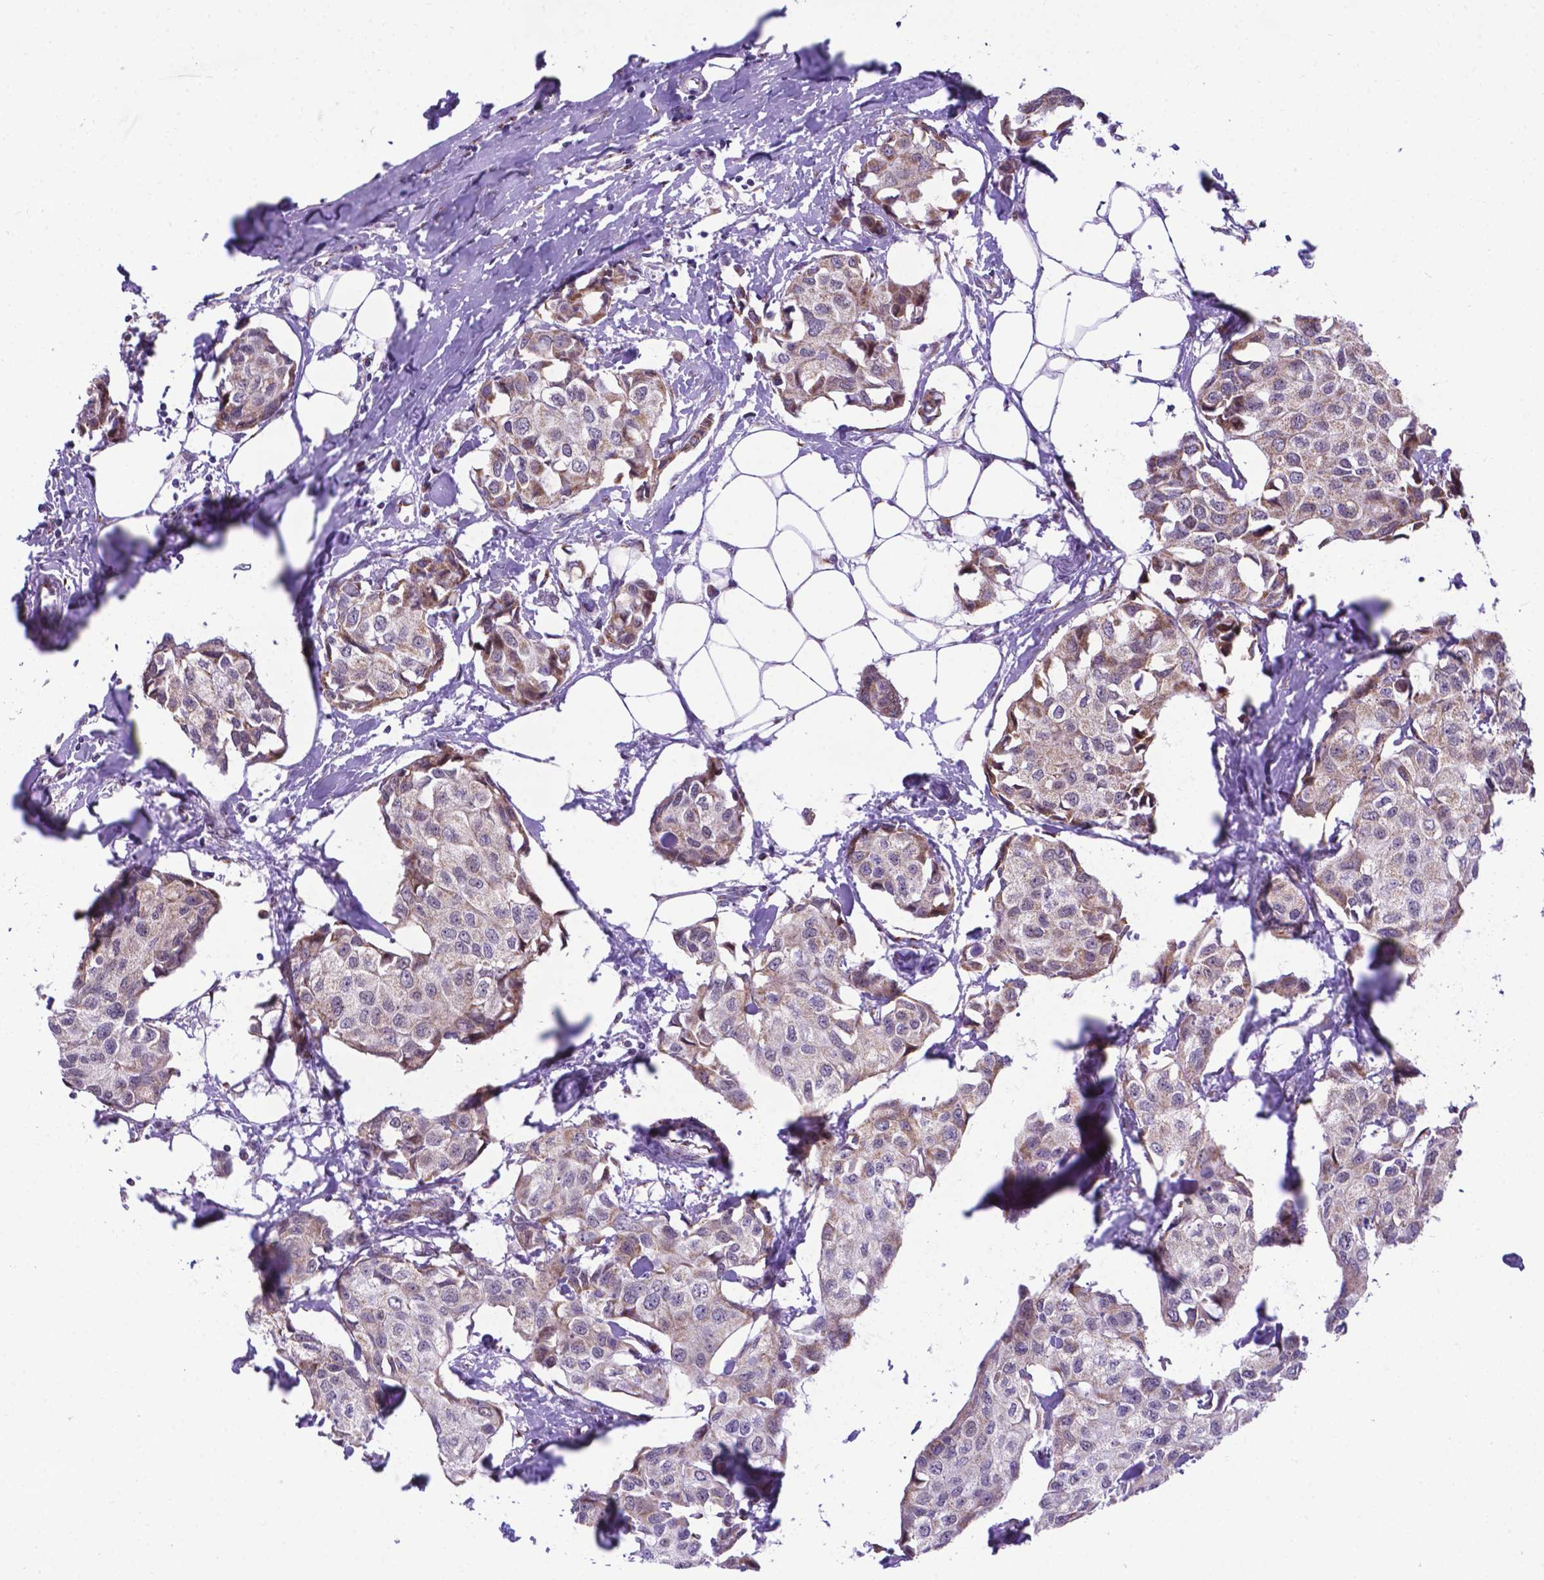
{"staining": {"intensity": "weak", "quantity": "25%-75%", "location": "cytoplasmic/membranous"}, "tissue": "breast cancer", "cell_type": "Tumor cells", "image_type": "cancer", "snomed": [{"axis": "morphology", "description": "Duct carcinoma"}, {"axis": "topography", "description": "Breast"}], "caption": "Tumor cells exhibit weak cytoplasmic/membranous positivity in approximately 25%-75% of cells in breast cancer (invasive ductal carcinoma).", "gene": "MRPL10", "patient": {"sex": "female", "age": 80}}